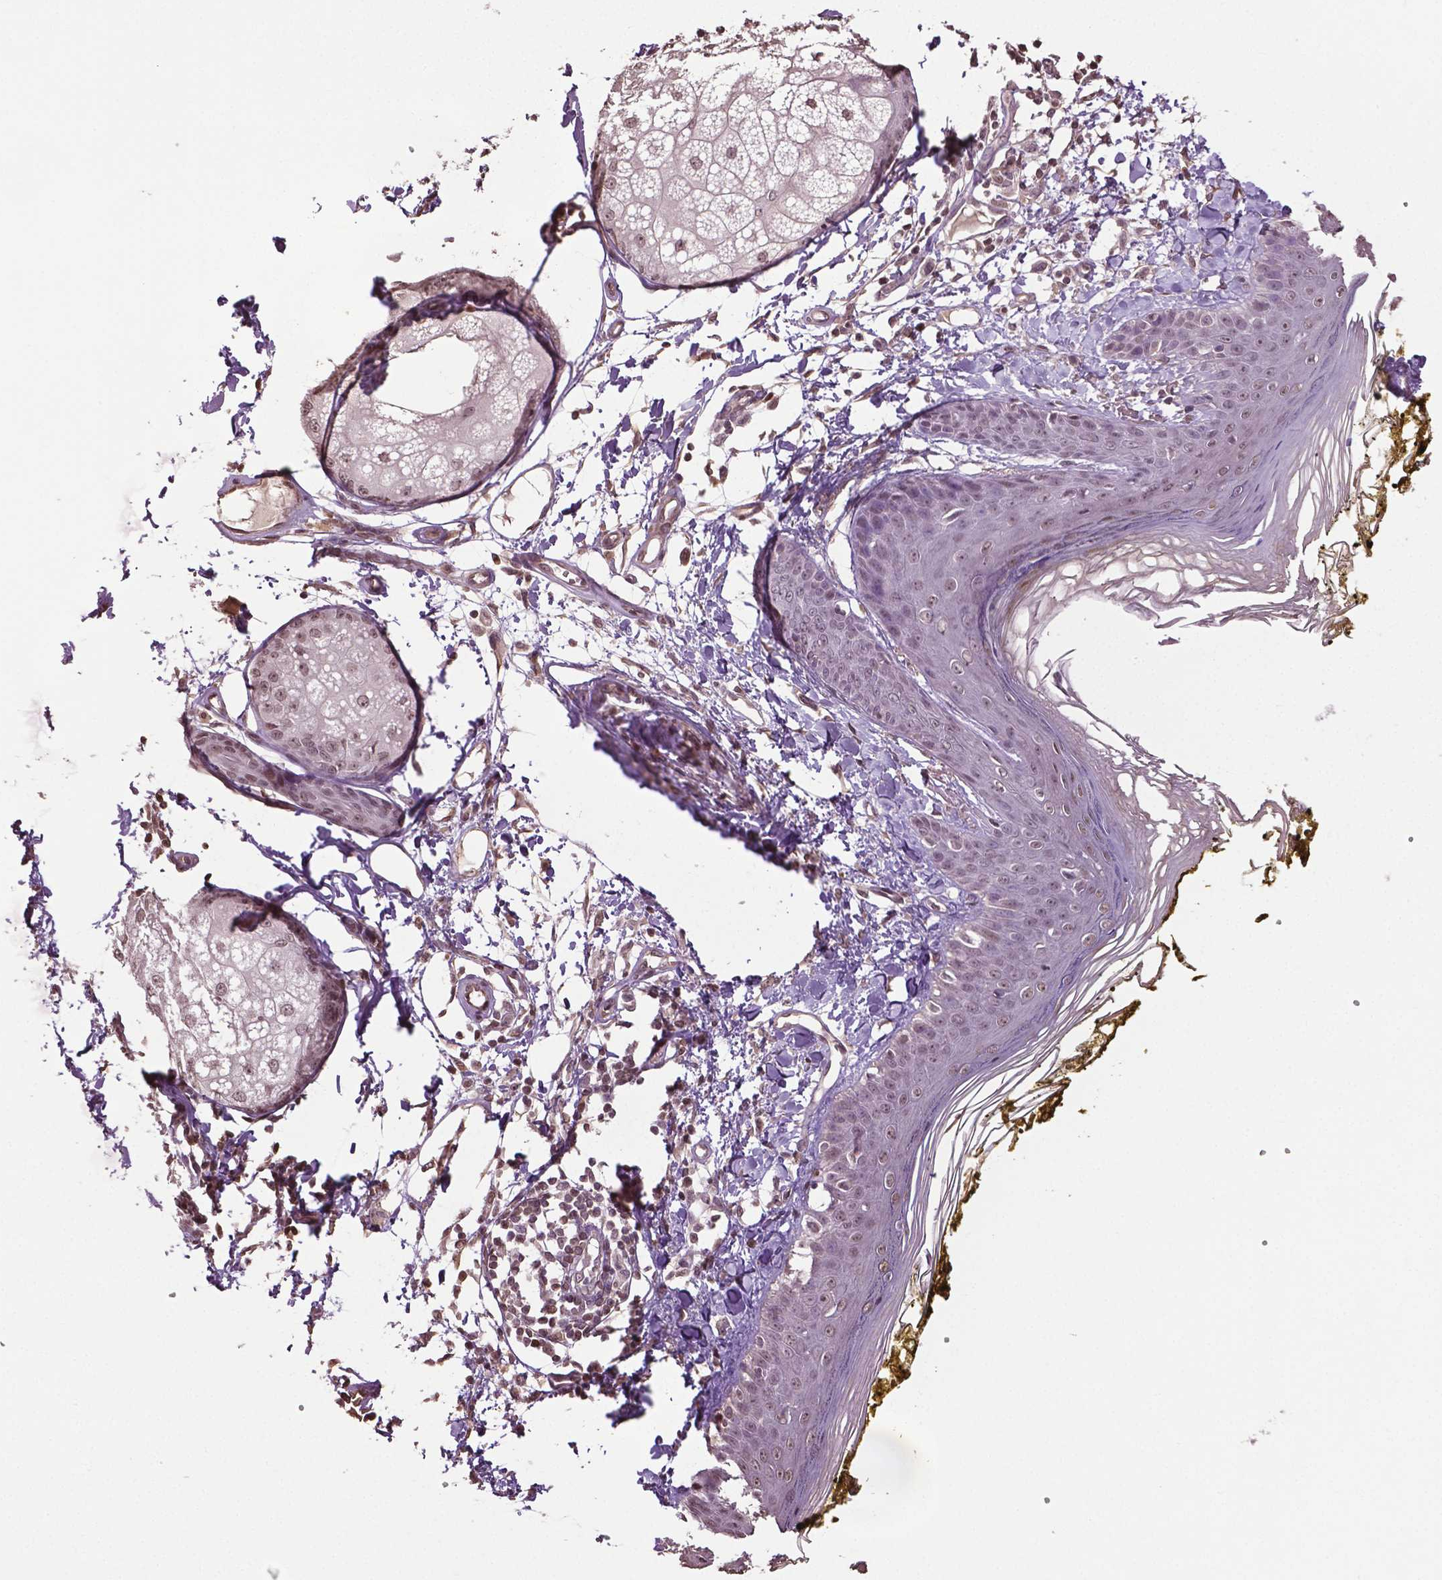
{"staining": {"intensity": "moderate", "quantity": "25%-75%", "location": "nuclear"}, "tissue": "skin", "cell_type": "Fibroblasts", "image_type": "normal", "snomed": [{"axis": "morphology", "description": "Normal tissue, NOS"}, {"axis": "topography", "description": "Skin"}], "caption": "Skin stained with DAB IHC shows medium levels of moderate nuclear positivity in approximately 25%-75% of fibroblasts.", "gene": "DLX5", "patient": {"sex": "male", "age": 76}}